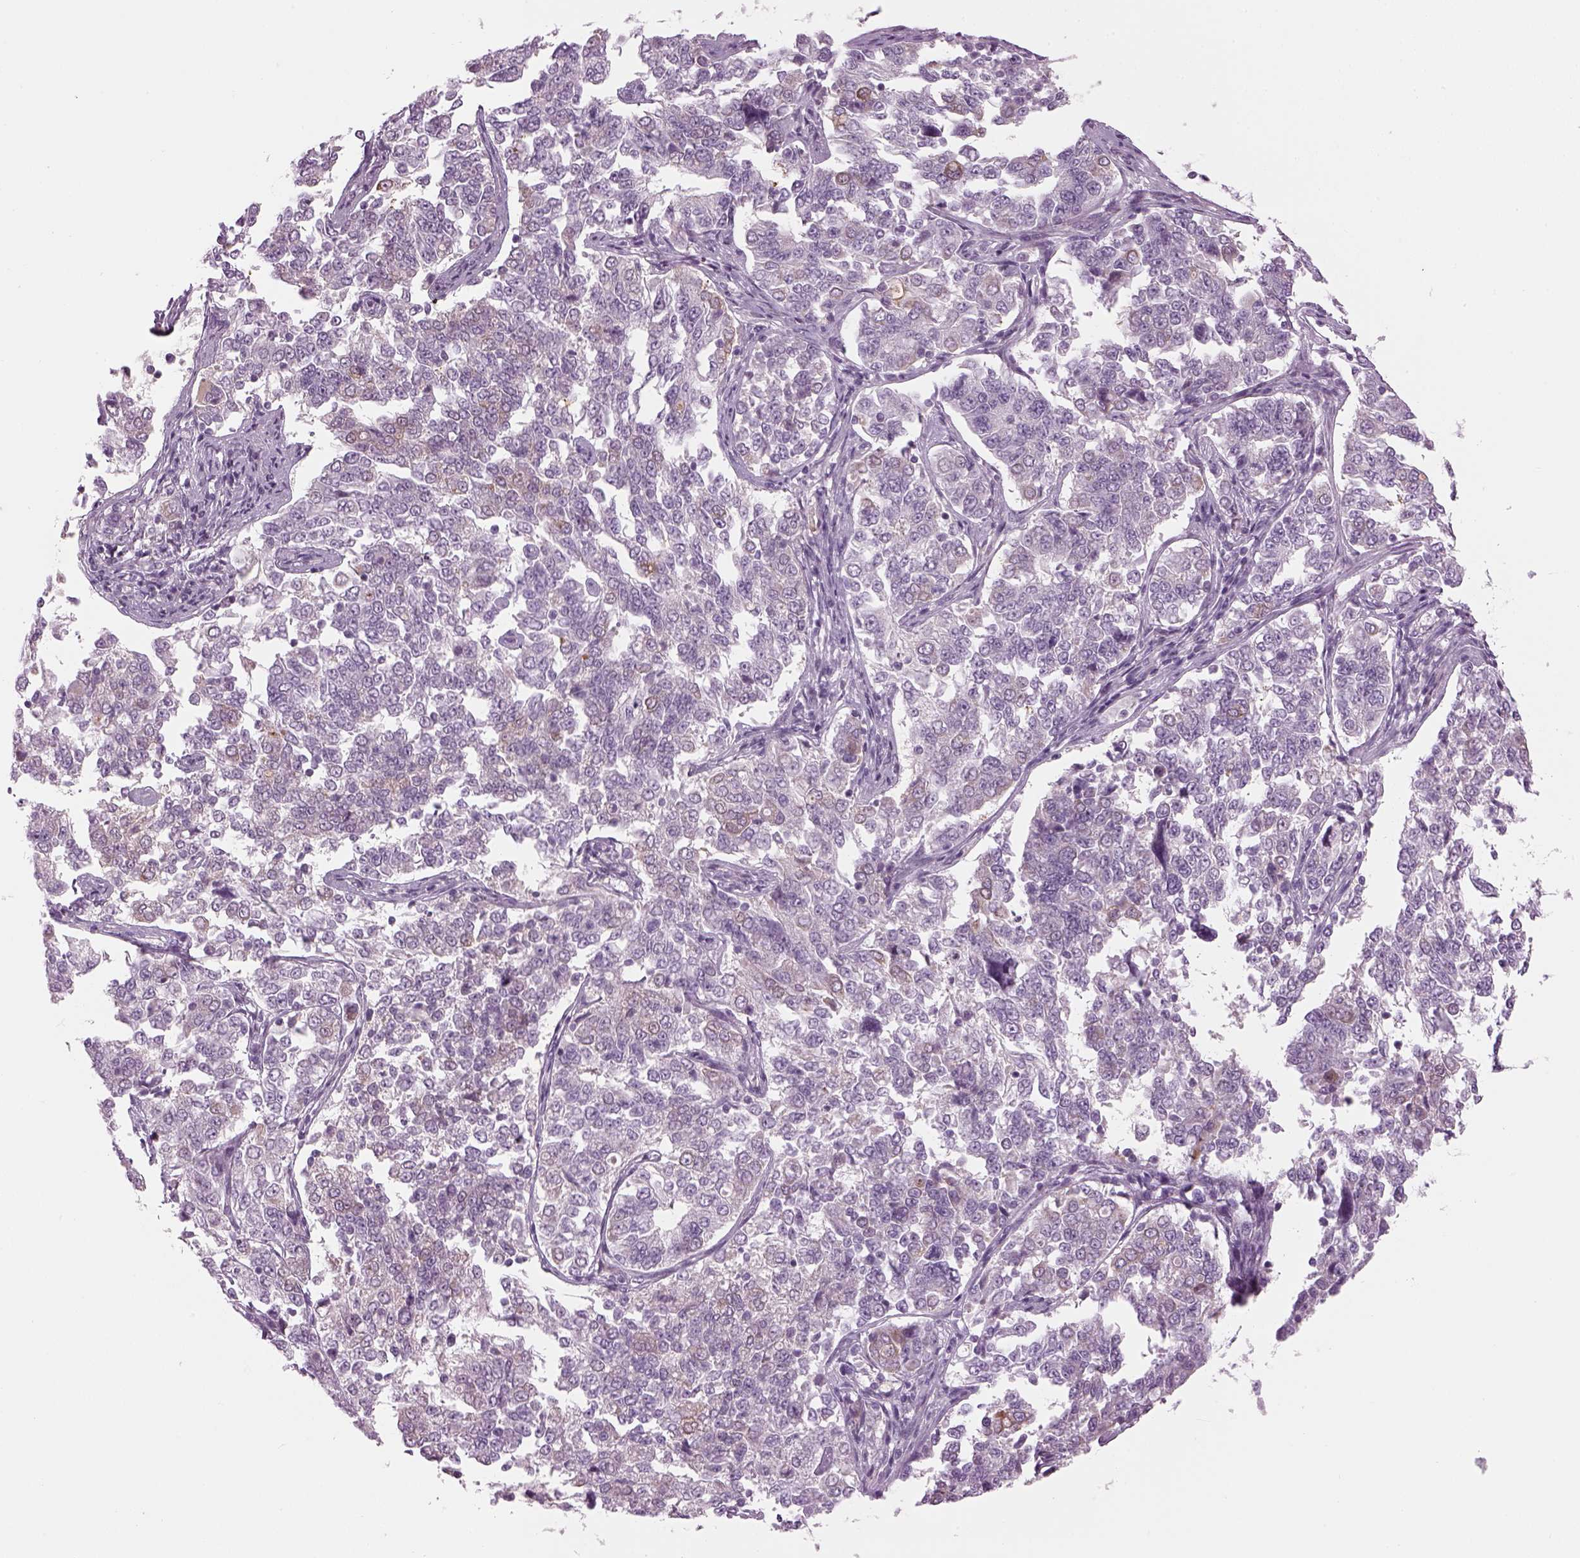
{"staining": {"intensity": "negative", "quantity": "none", "location": "none"}, "tissue": "endometrial cancer", "cell_type": "Tumor cells", "image_type": "cancer", "snomed": [{"axis": "morphology", "description": "Adenocarcinoma, NOS"}, {"axis": "topography", "description": "Endometrium"}], "caption": "This photomicrograph is of endometrial cancer (adenocarcinoma) stained with immunohistochemistry (IHC) to label a protein in brown with the nuclei are counter-stained blue. There is no positivity in tumor cells. (Stains: DAB (3,3'-diaminobenzidine) immunohistochemistry with hematoxylin counter stain, Microscopy: brightfield microscopy at high magnification).", "gene": "LRRIQ3", "patient": {"sex": "female", "age": 43}}